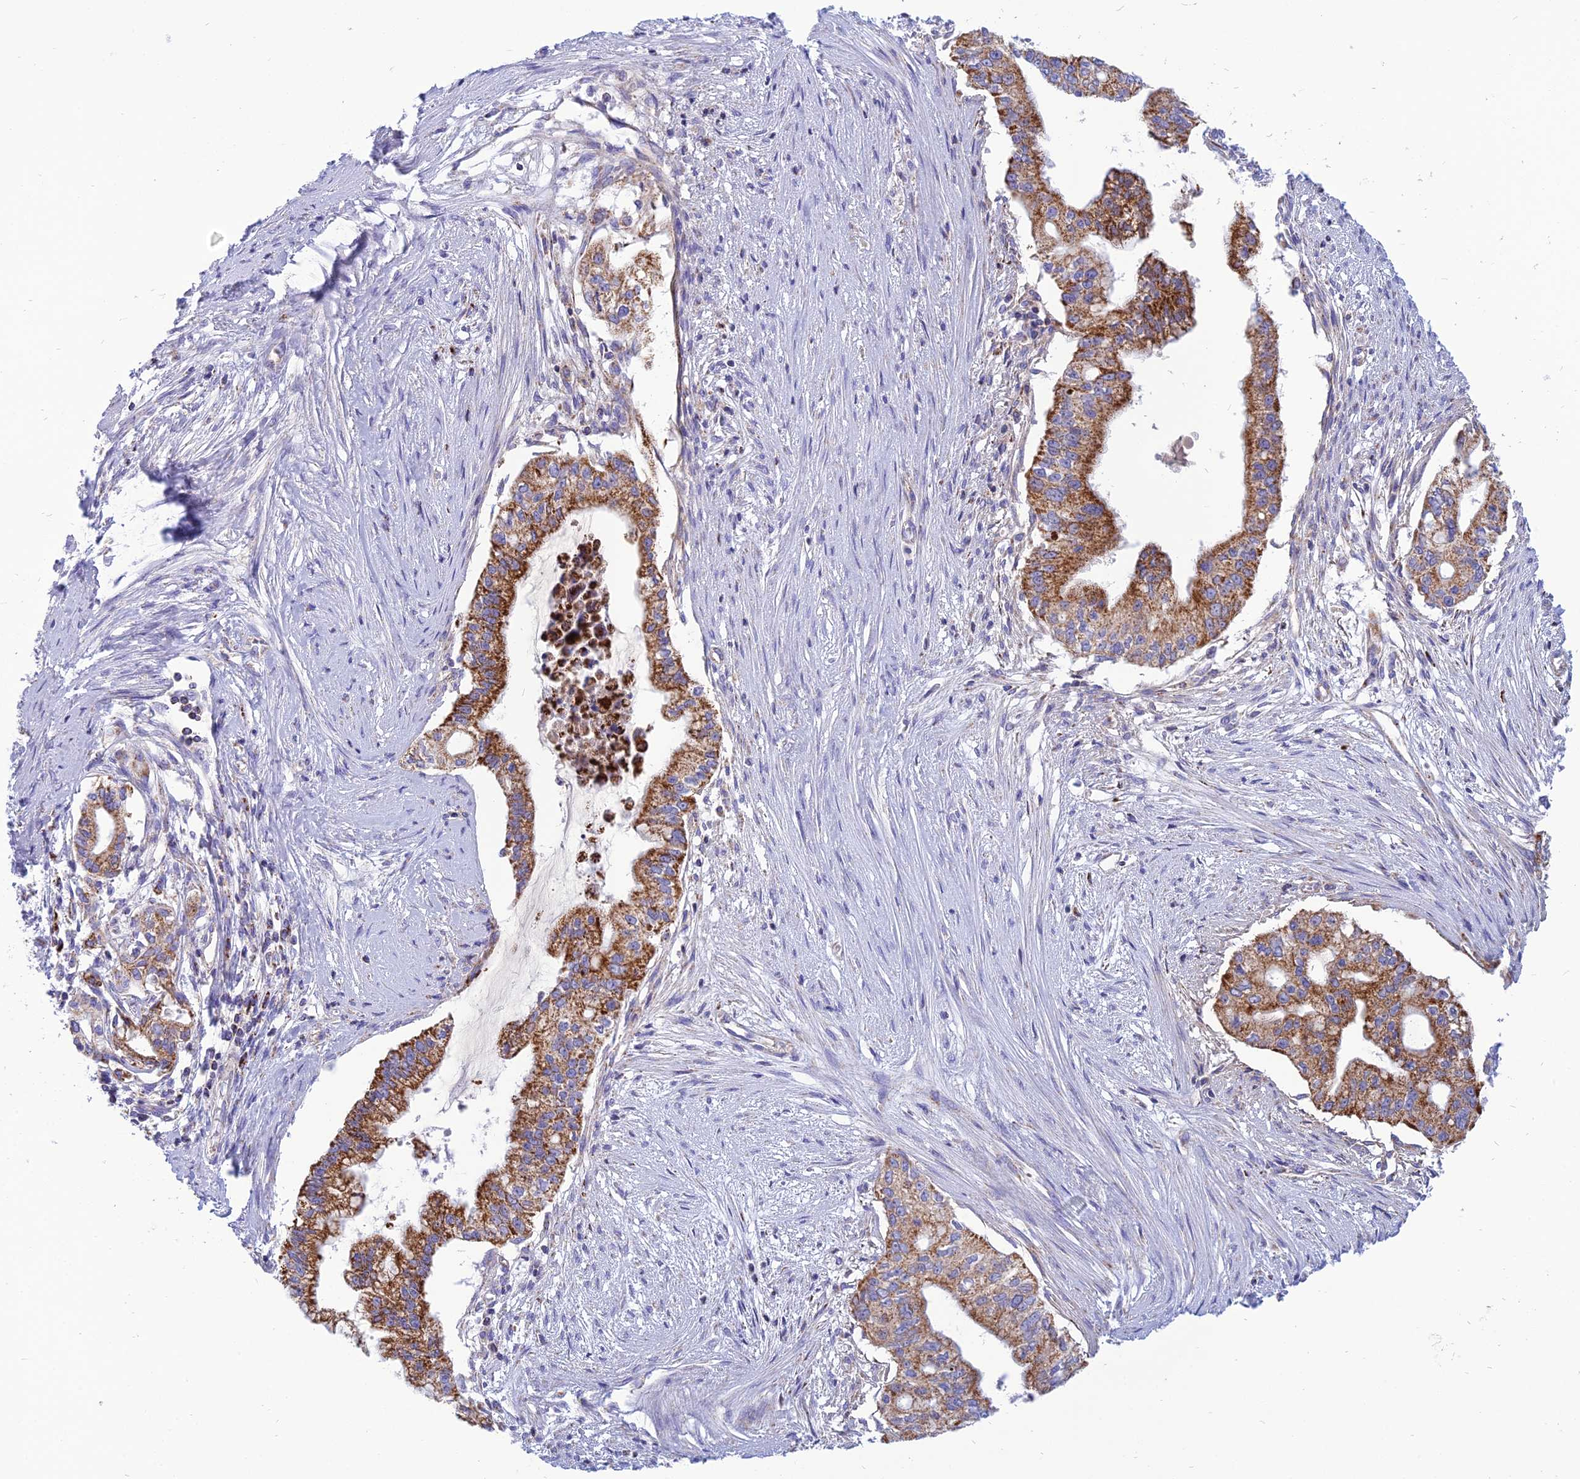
{"staining": {"intensity": "strong", "quantity": ">75%", "location": "cytoplasmic/membranous"}, "tissue": "pancreatic cancer", "cell_type": "Tumor cells", "image_type": "cancer", "snomed": [{"axis": "morphology", "description": "Adenocarcinoma, NOS"}, {"axis": "topography", "description": "Pancreas"}], "caption": "The micrograph displays a brown stain indicating the presence of a protein in the cytoplasmic/membranous of tumor cells in pancreatic adenocarcinoma.", "gene": "PACC1", "patient": {"sex": "male", "age": 46}}